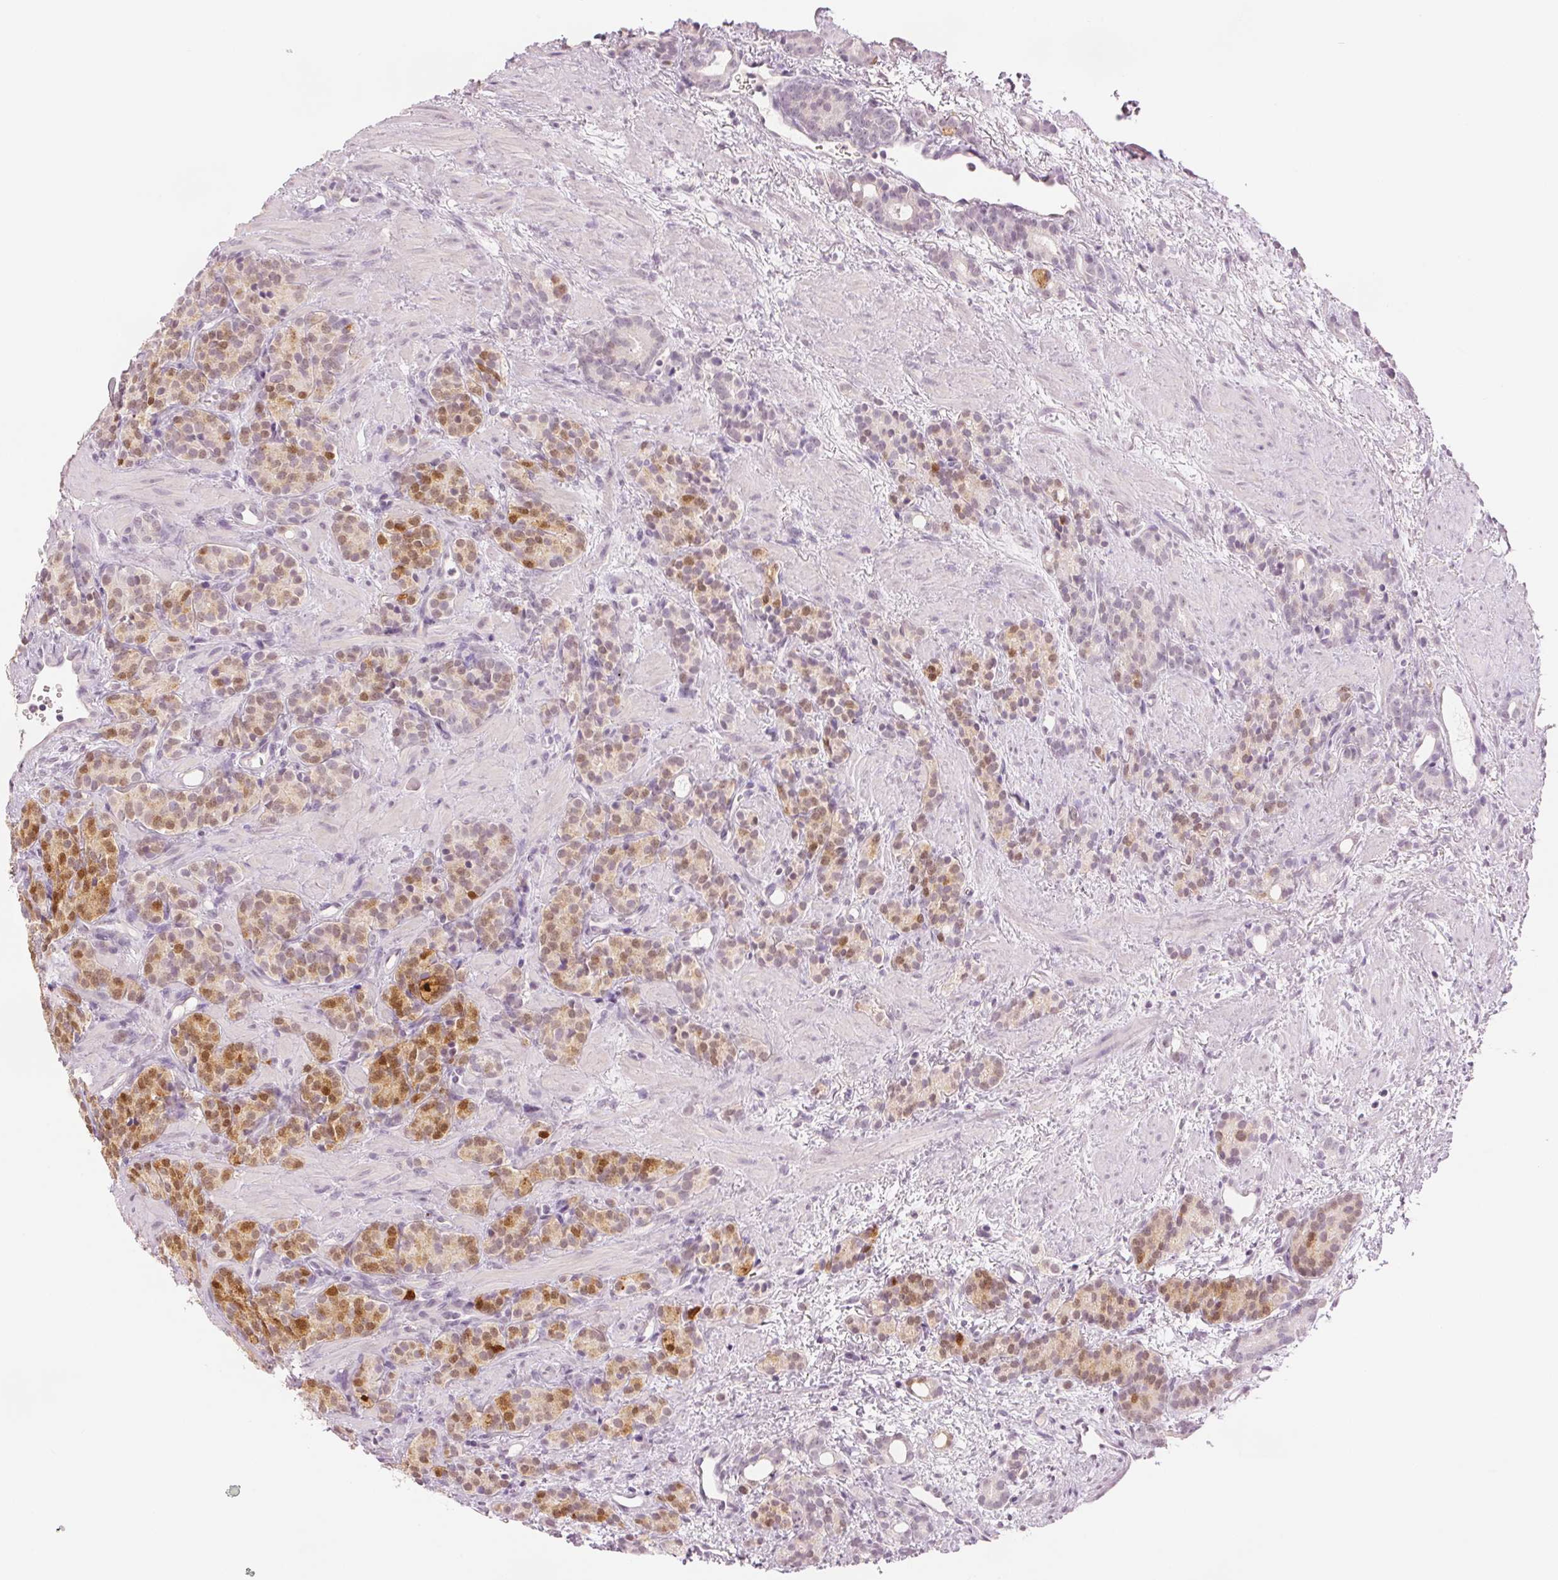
{"staining": {"intensity": "moderate", "quantity": "25%-75%", "location": "nuclear"}, "tissue": "prostate cancer", "cell_type": "Tumor cells", "image_type": "cancer", "snomed": [{"axis": "morphology", "description": "Adenocarcinoma, High grade"}, {"axis": "topography", "description": "Prostate"}], "caption": "High-magnification brightfield microscopy of prostate cancer stained with DAB (3,3'-diaminobenzidine) (brown) and counterstained with hematoxylin (blue). tumor cells exhibit moderate nuclear expression is identified in approximately25%-75% of cells. The staining was performed using DAB (3,3'-diaminobenzidine), with brown indicating positive protein expression. Nuclei are stained blue with hematoxylin.", "gene": "SCGN", "patient": {"sex": "male", "age": 84}}